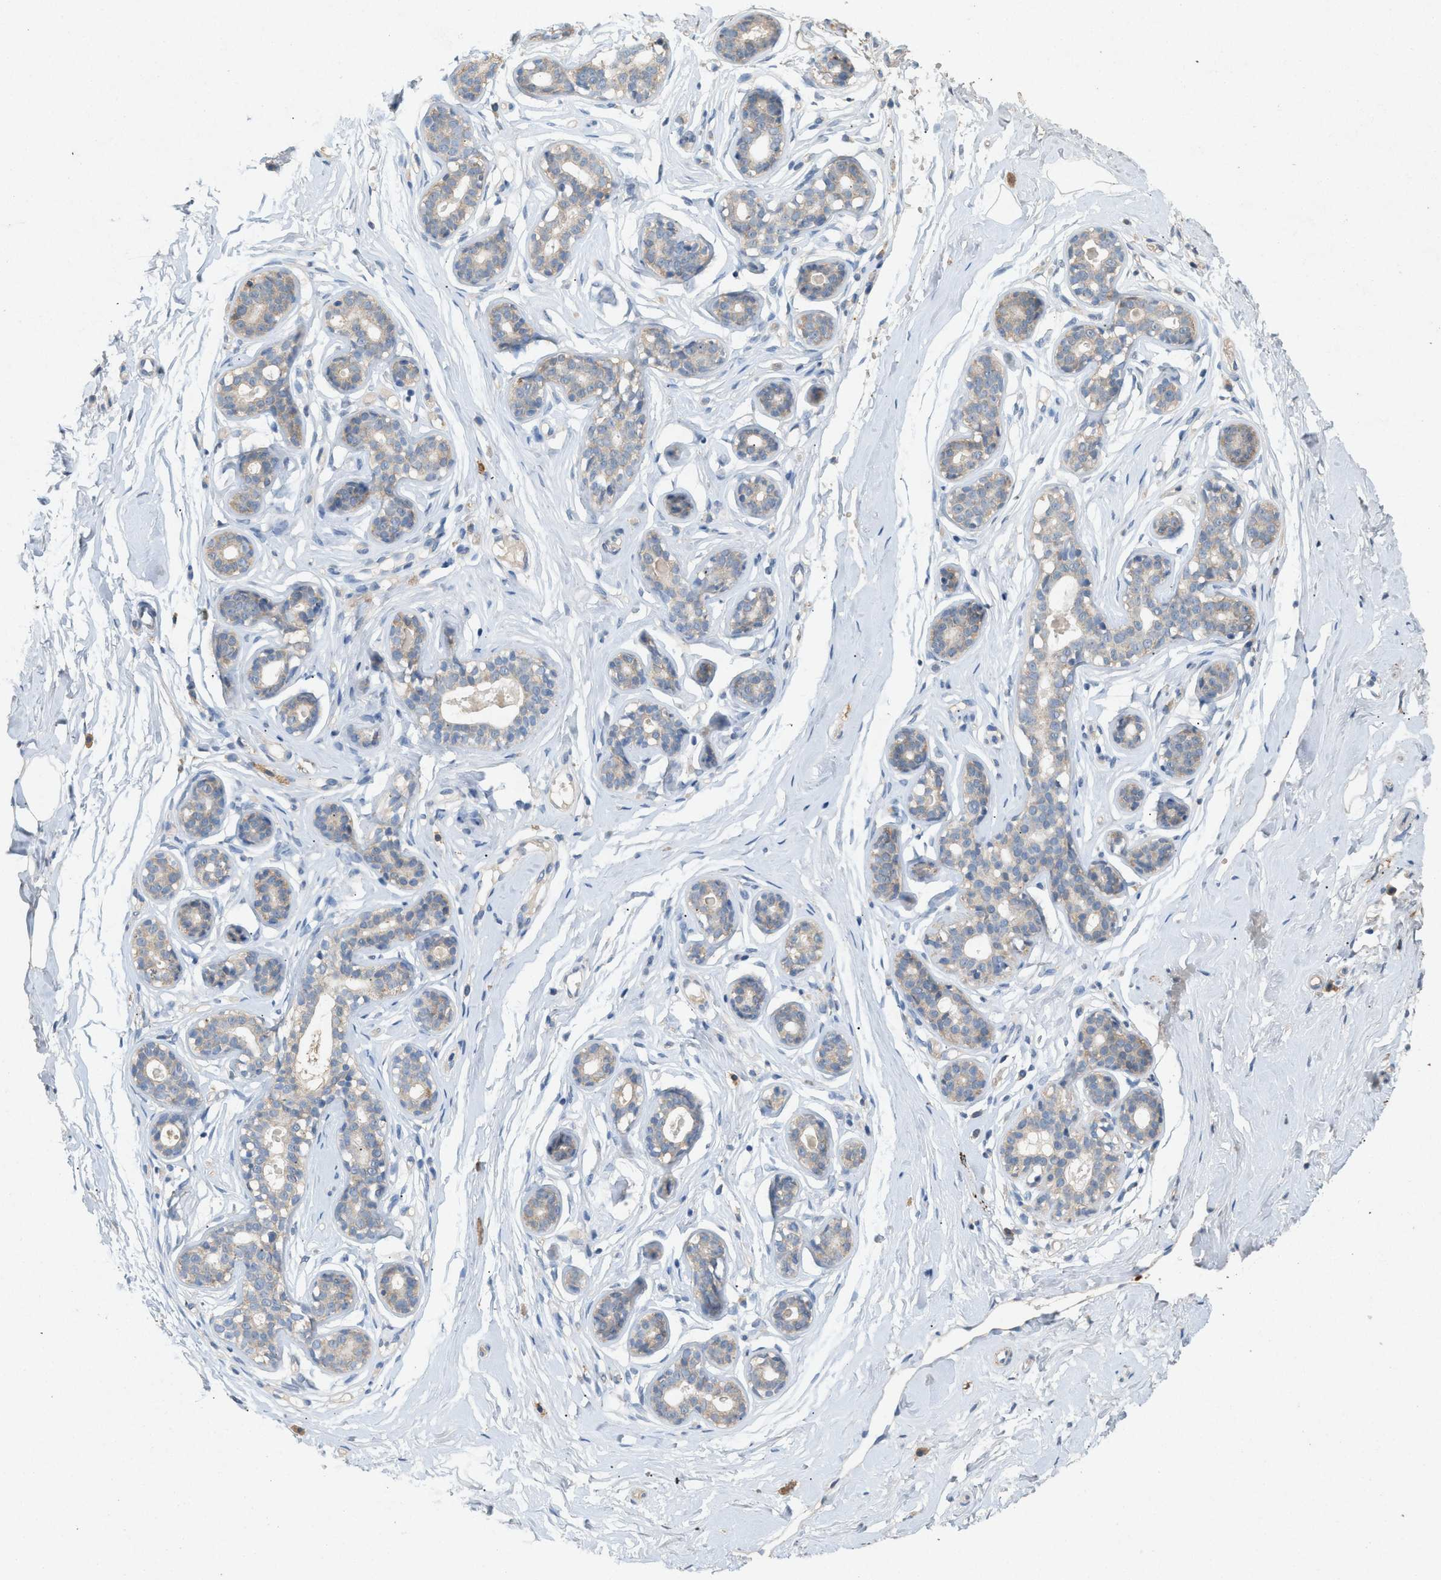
{"staining": {"intensity": "weak", "quantity": ">75%", "location": "cytoplasmic/membranous"}, "tissue": "breast", "cell_type": "Adipocytes", "image_type": "normal", "snomed": [{"axis": "morphology", "description": "Normal tissue, NOS"}, {"axis": "topography", "description": "Breast"}], "caption": "Immunohistochemistry micrograph of normal human breast stained for a protein (brown), which demonstrates low levels of weak cytoplasmic/membranous positivity in approximately >75% of adipocytes.", "gene": "DCAF7", "patient": {"sex": "female", "age": 23}}